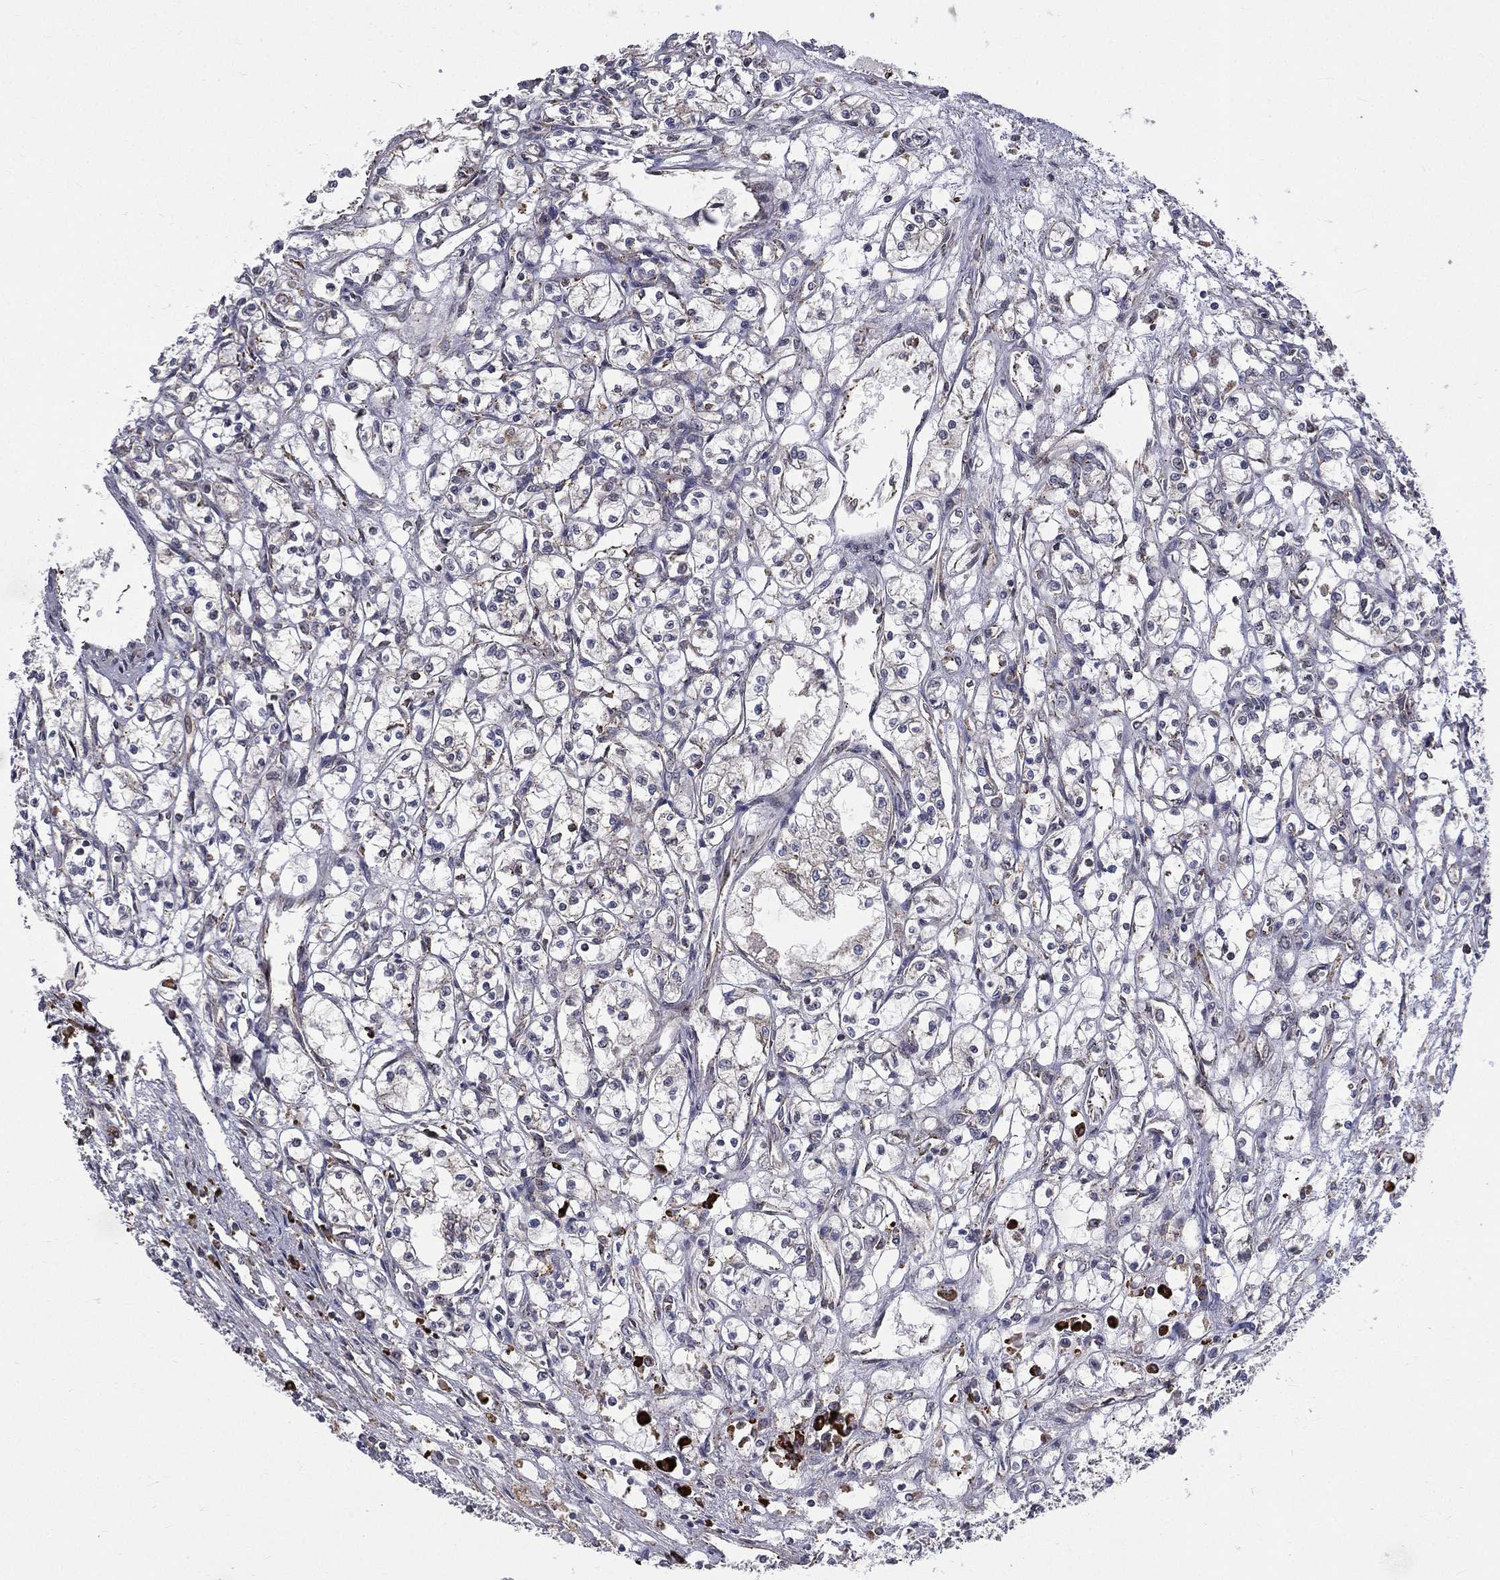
{"staining": {"intensity": "negative", "quantity": "none", "location": "none"}, "tissue": "renal cancer", "cell_type": "Tumor cells", "image_type": "cancer", "snomed": [{"axis": "morphology", "description": "Adenocarcinoma, NOS"}, {"axis": "topography", "description": "Kidney"}], "caption": "Immunohistochemical staining of human renal adenocarcinoma reveals no significant staining in tumor cells.", "gene": "C20orf96", "patient": {"sex": "male", "age": 56}}